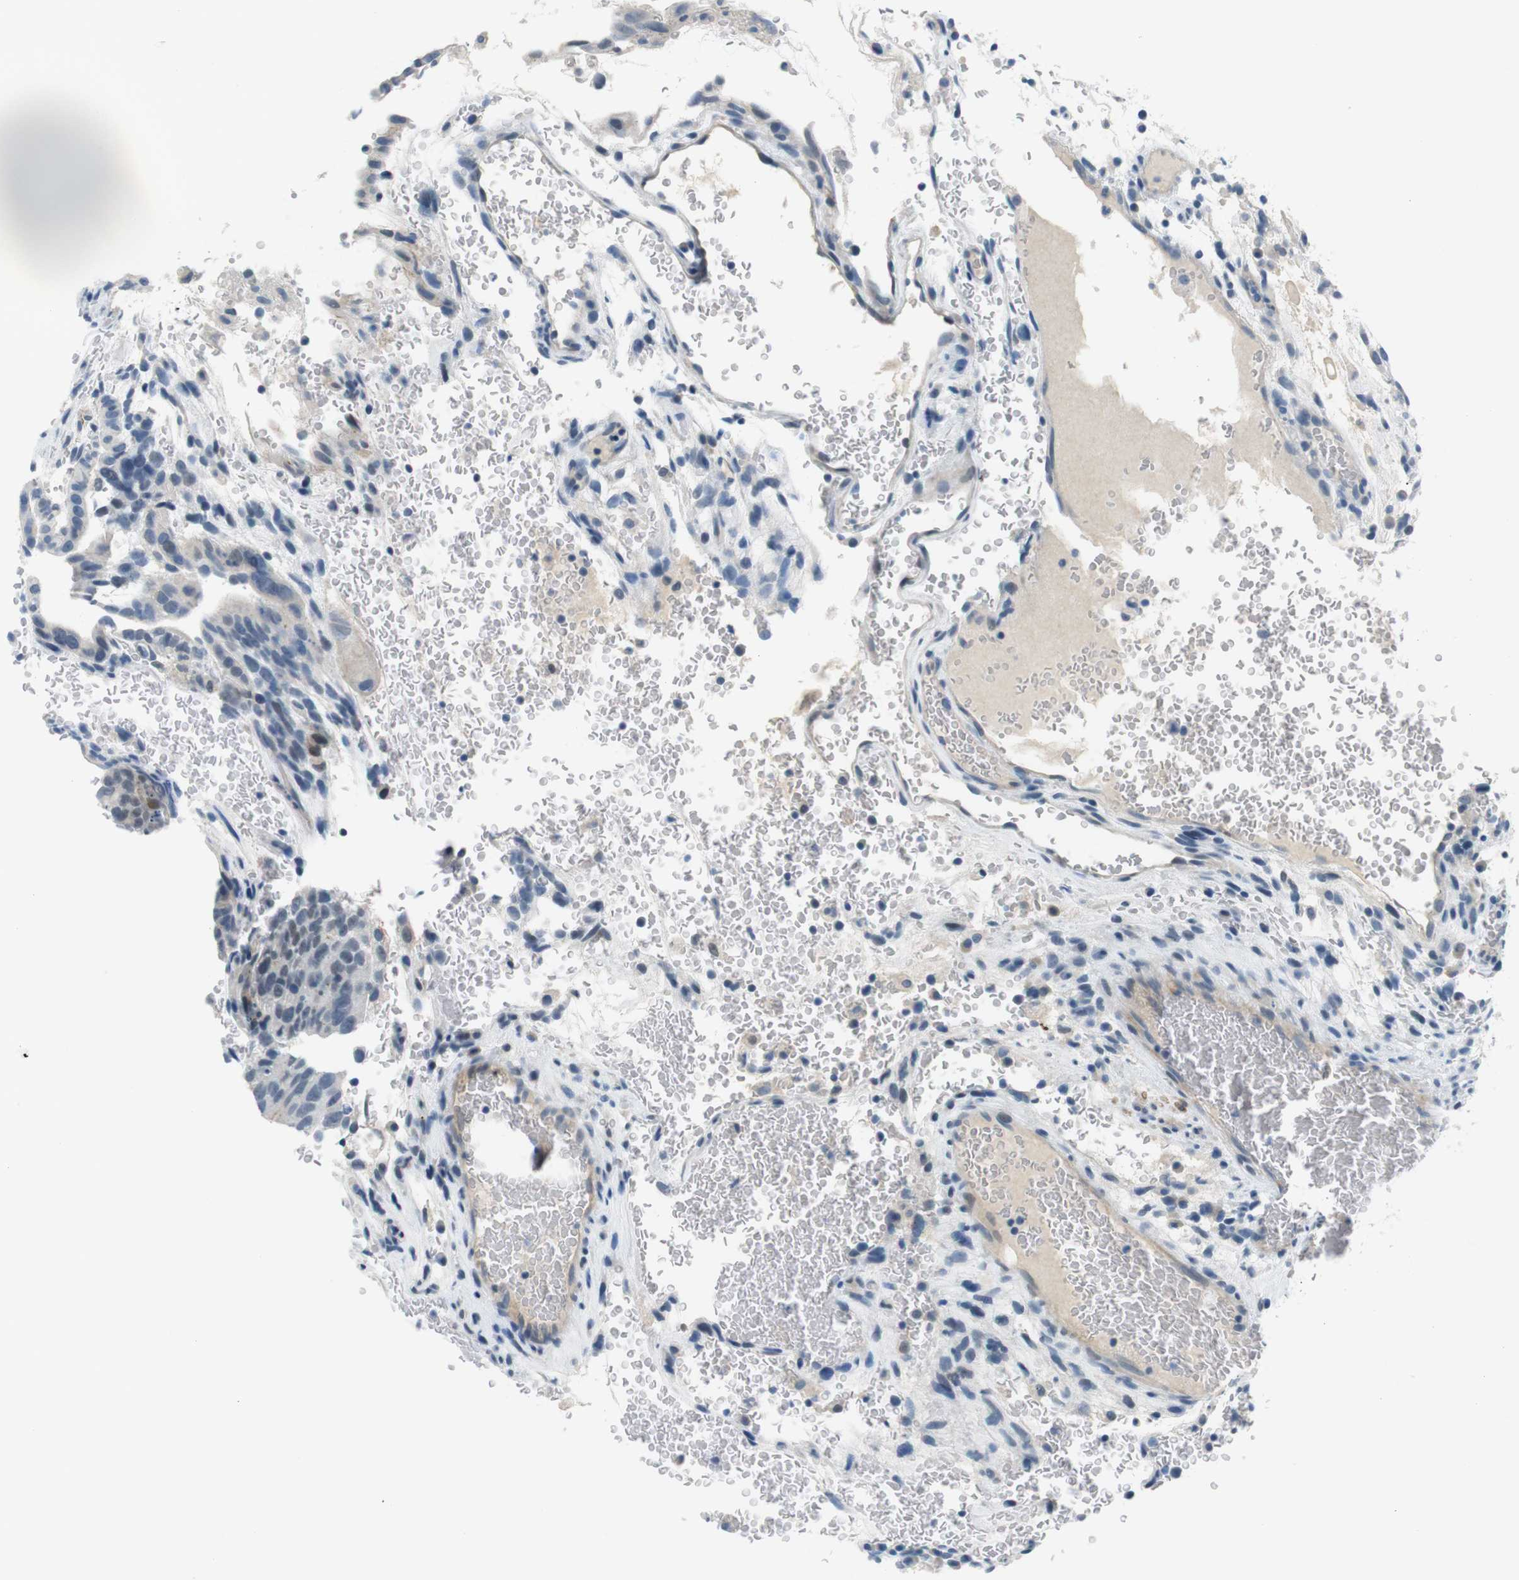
{"staining": {"intensity": "weak", "quantity": "<25%", "location": "cytoplasmic/membranous,nuclear"}, "tissue": "testis cancer", "cell_type": "Tumor cells", "image_type": "cancer", "snomed": [{"axis": "morphology", "description": "Seminoma, NOS"}, {"axis": "morphology", "description": "Carcinoma, Embryonal, NOS"}, {"axis": "topography", "description": "Testis"}], "caption": "The IHC histopathology image has no significant positivity in tumor cells of testis seminoma tissue.", "gene": "HRH2", "patient": {"sex": "male", "age": 52}}